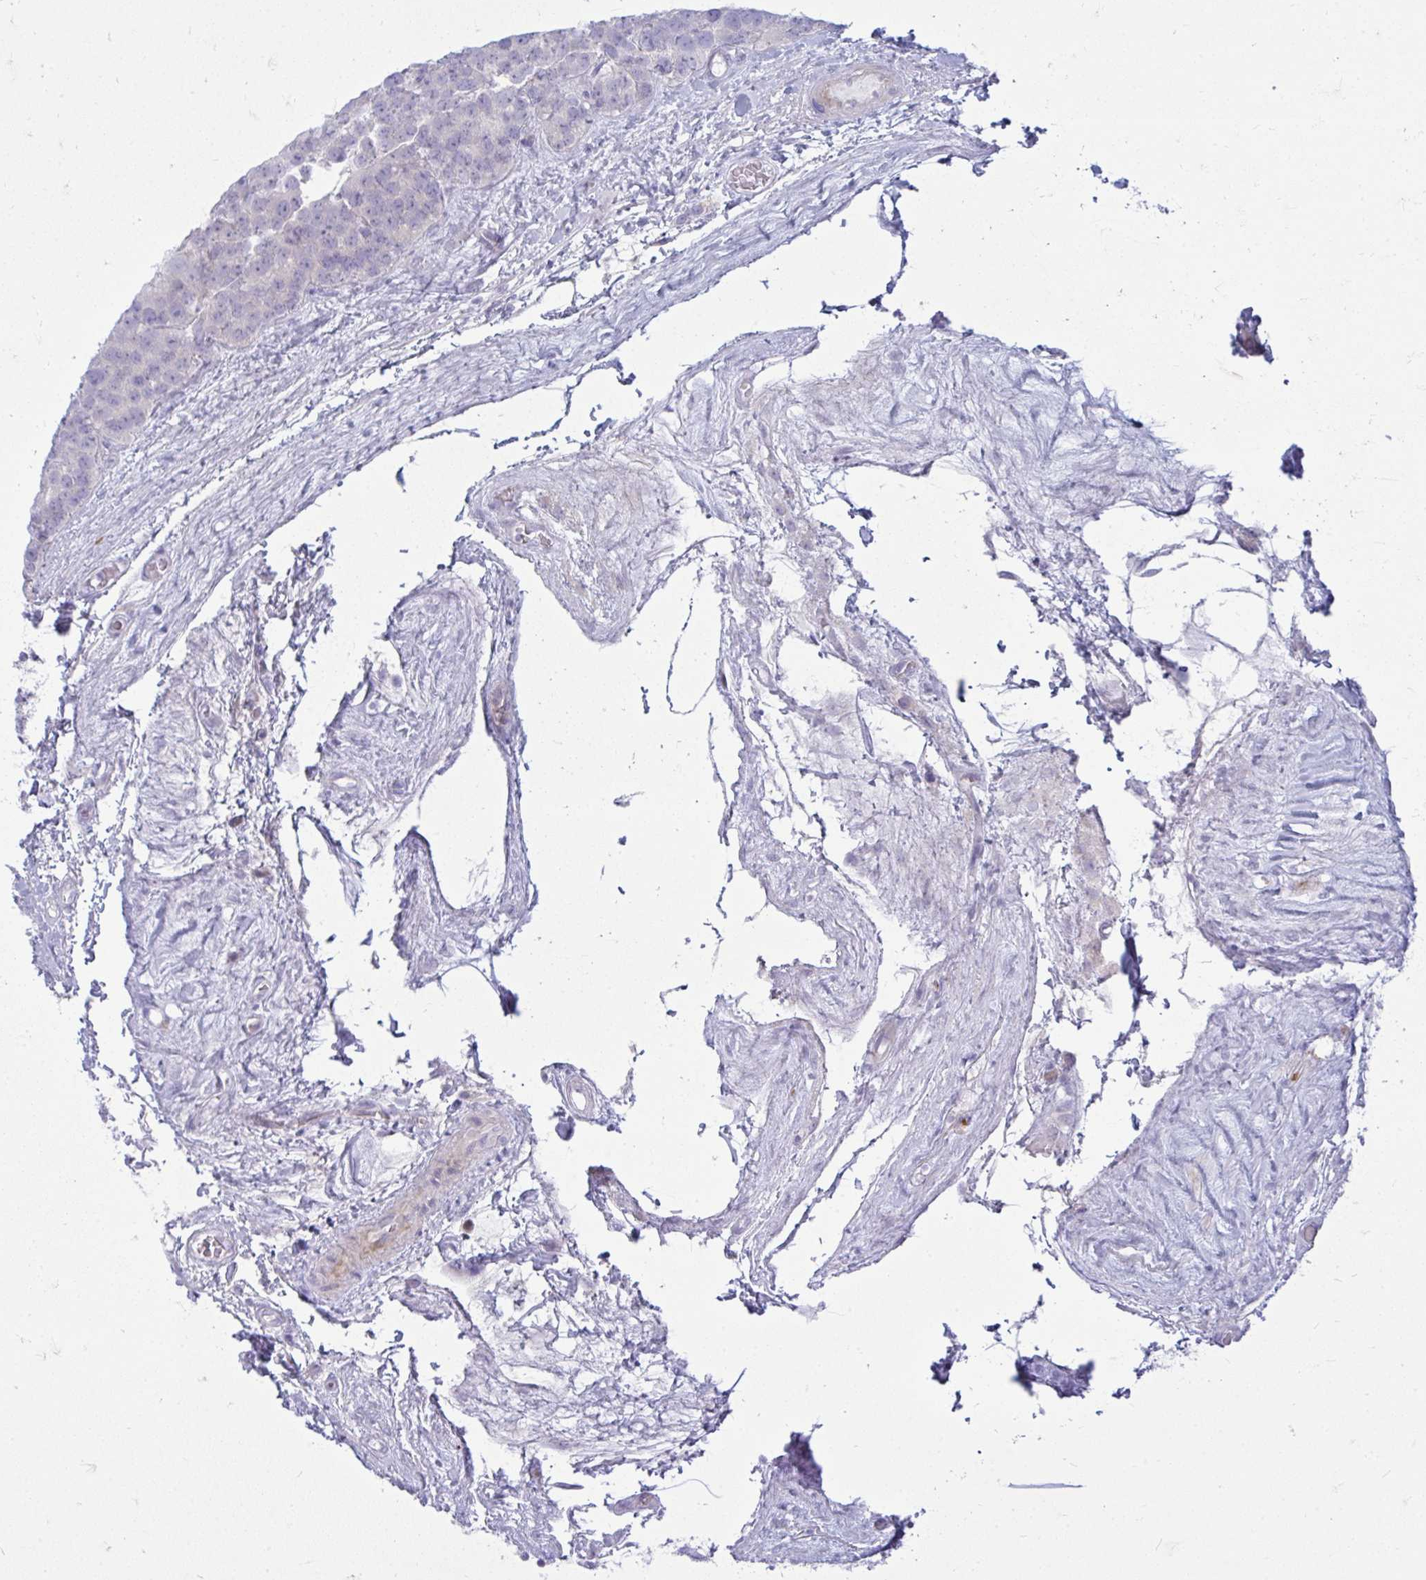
{"staining": {"intensity": "negative", "quantity": "none", "location": "none"}, "tissue": "testis cancer", "cell_type": "Tumor cells", "image_type": "cancer", "snomed": [{"axis": "morphology", "description": "Seminoma, NOS"}, {"axis": "topography", "description": "Testis"}], "caption": "This is an immunohistochemistry (IHC) histopathology image of human testis cancer (seminoma). There is no expression in tumor cells.", "gene": "TSPEAR", "patient": {"sex": "male", "age": 71}}